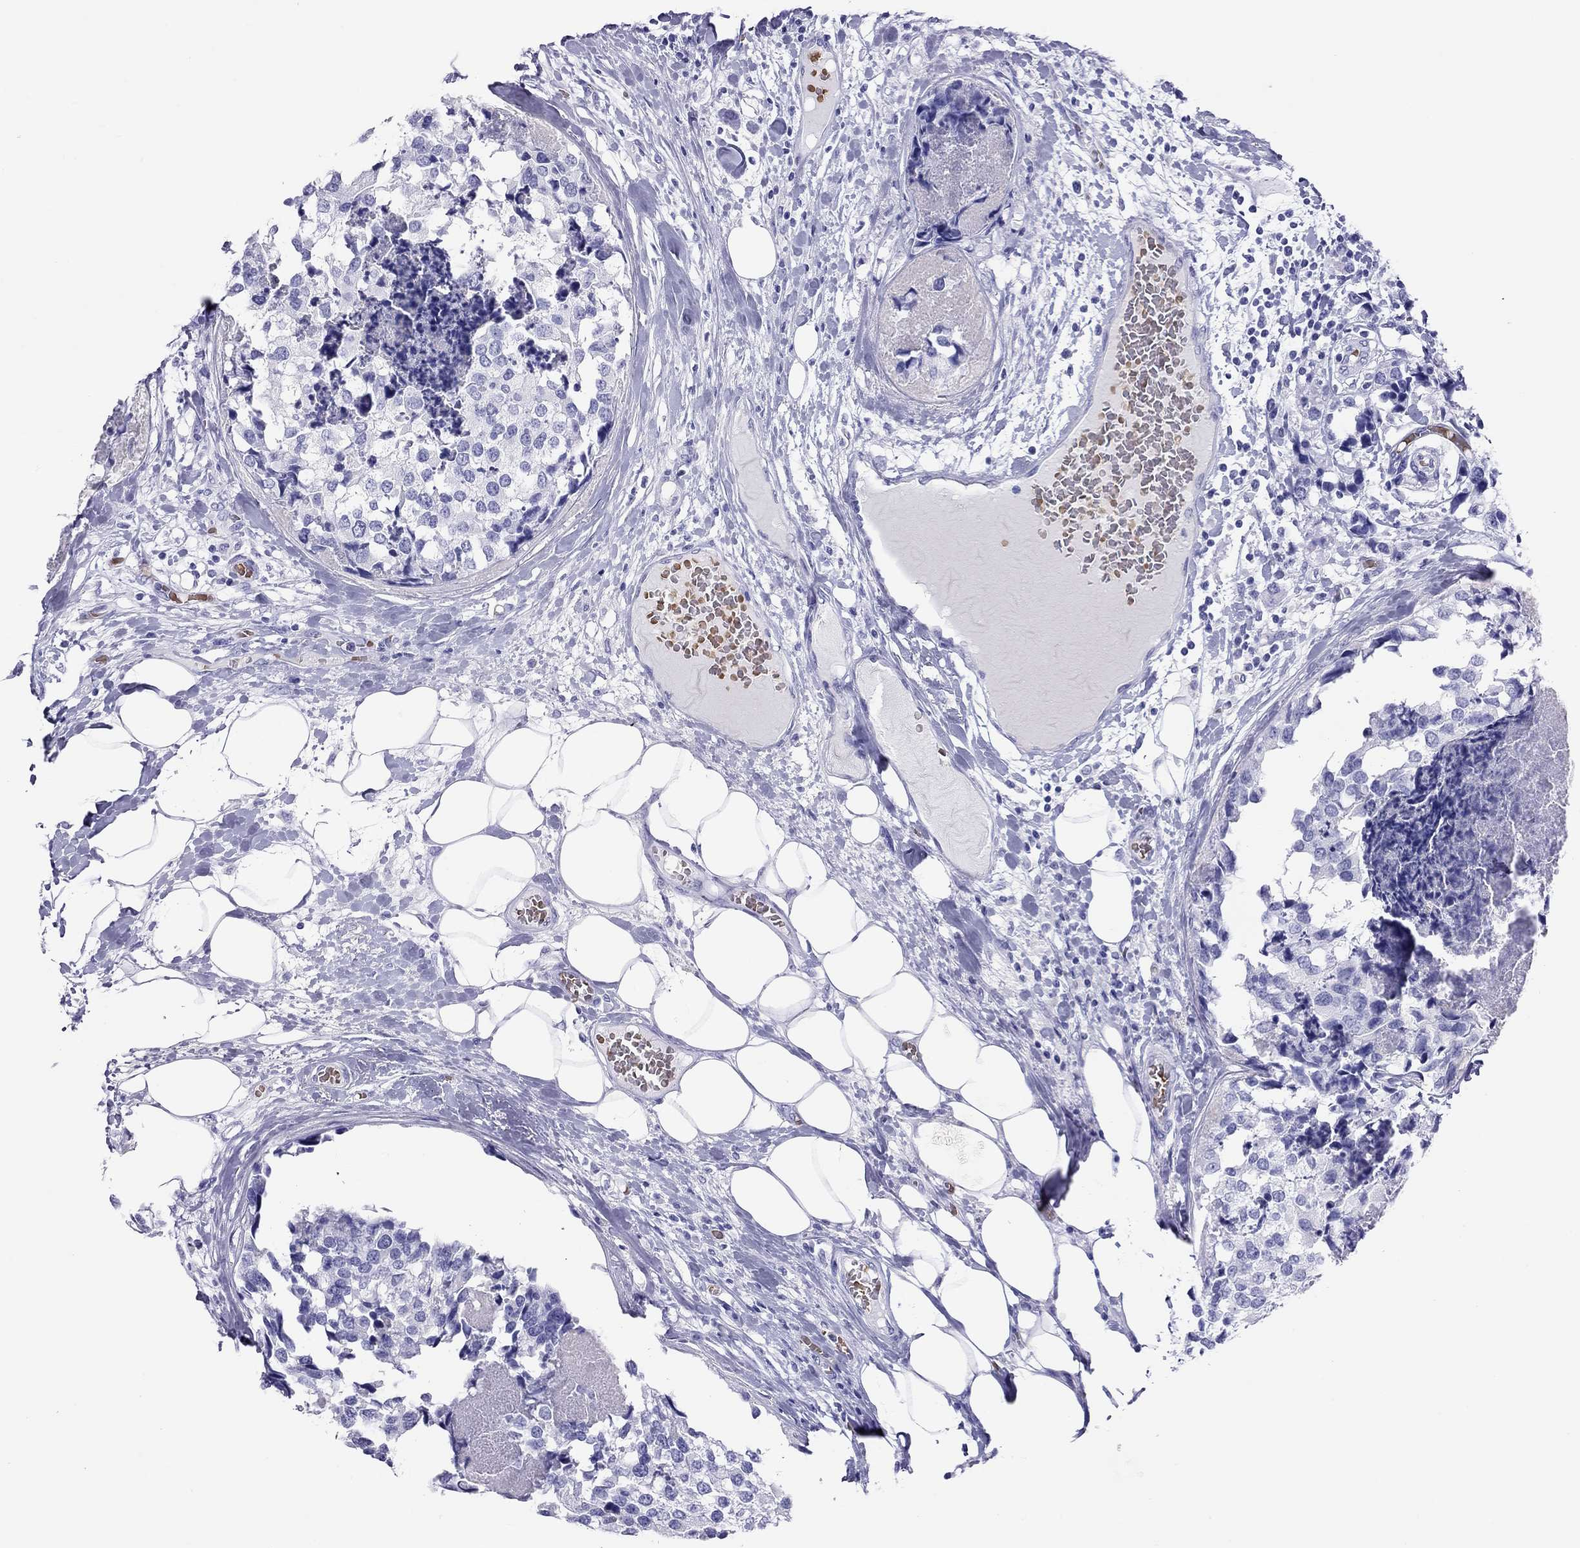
{"staining": {"intensity": "negative", "quantity": "none", "location": "none"}, "tissue": "breast cancer", "cell_type": "Tumor cells", "image_type": "cancer", "snomed": [{"axis": "morphology", "description": "Lobular carcinoma"}, {"axis": "topography", "description": "Breast"}], "caption": "High magnification brightfield microscopy of breast lobular carcinoma stained with DAB (brown) and counterstained with hematoxylin (blue): tumor cells show no significant staining.", "gene": "PTPRN", "patient": {"sex": "female", "age": 59}}